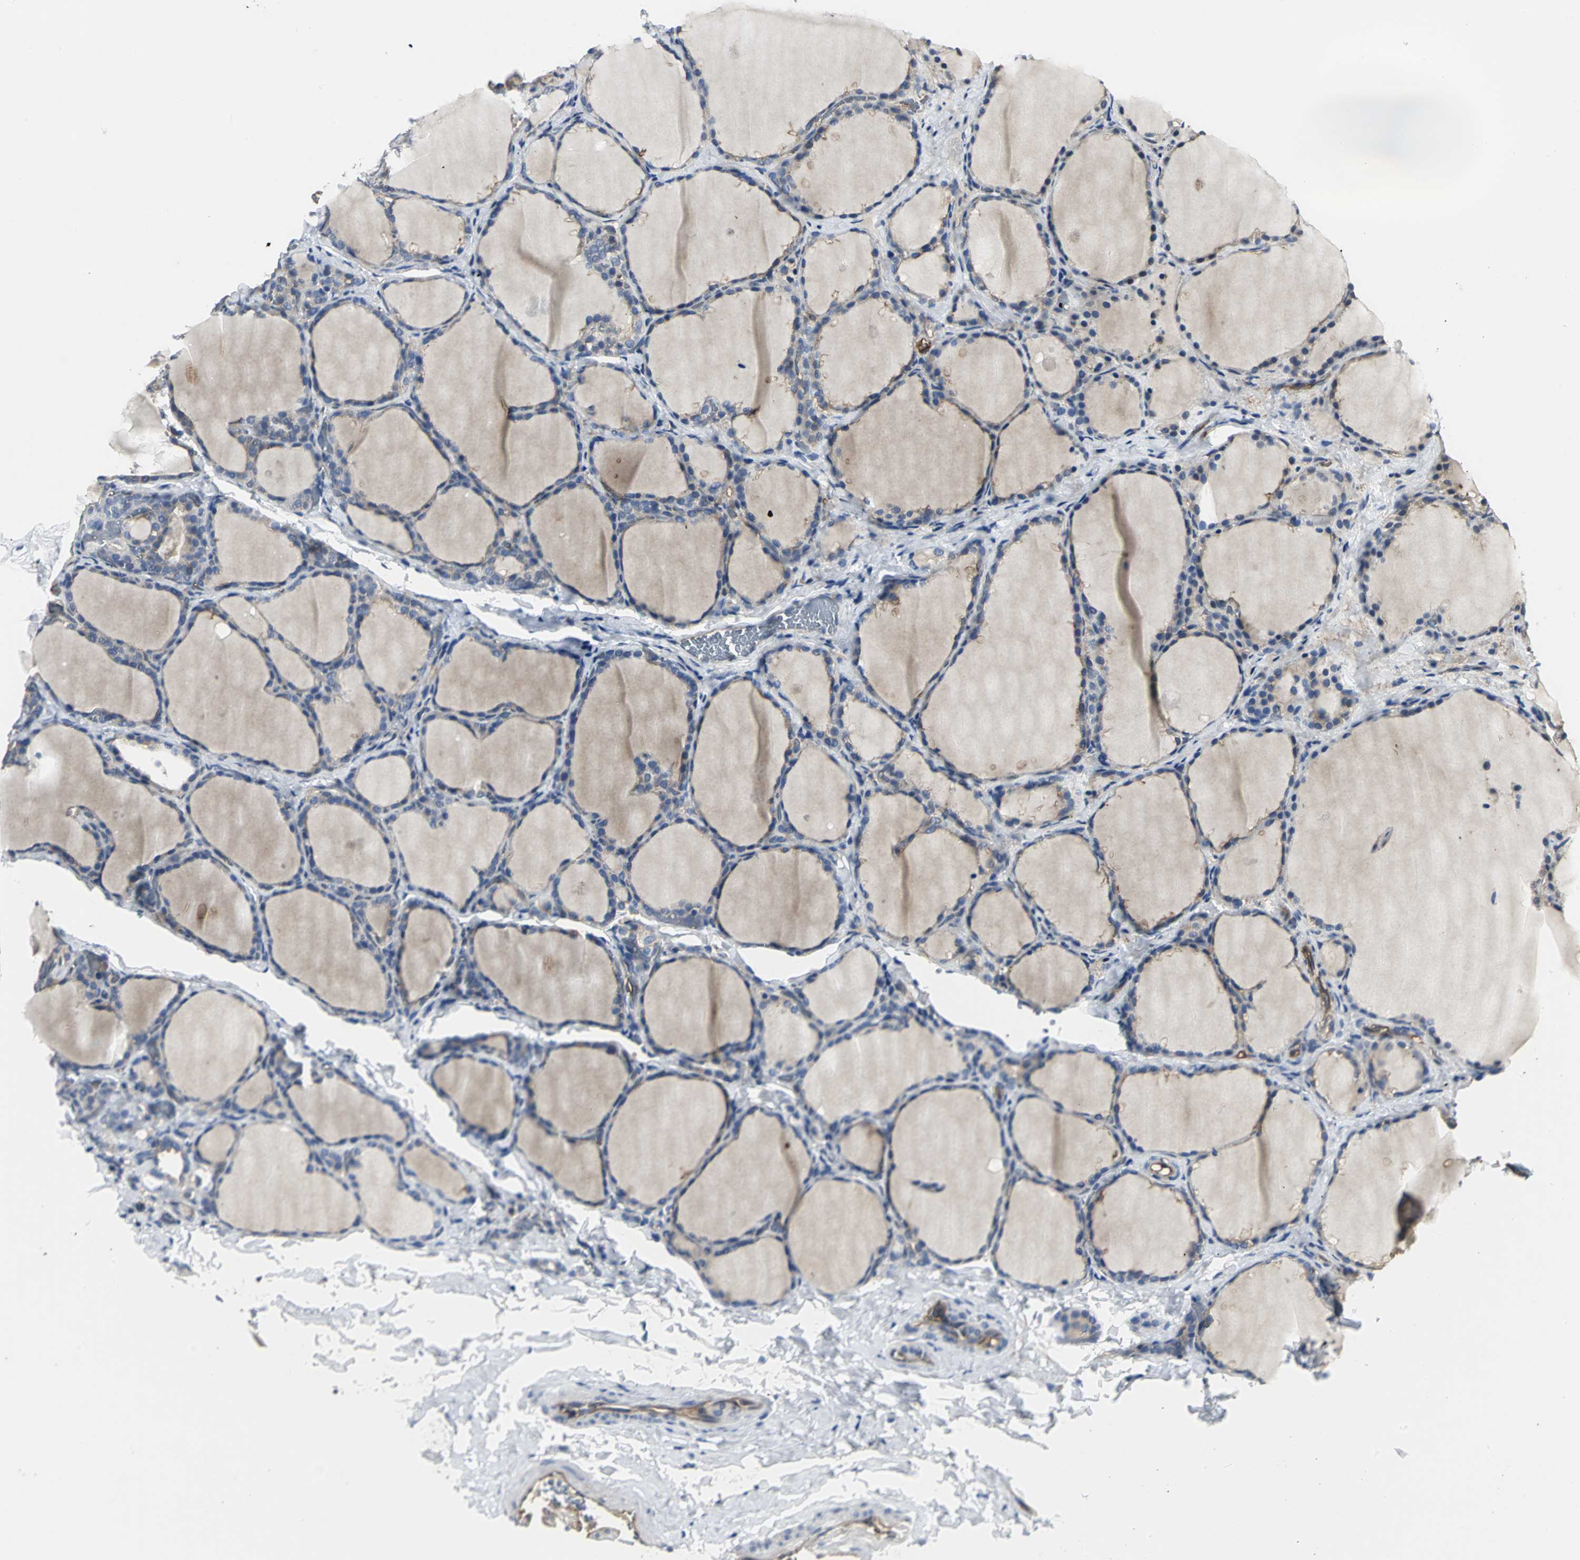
{"staining": {"intensity": "moderate", "quantity": "25%-75%", "location": "cytoplasmic/membranous"}, "tissue": "thyroid gland", "cell_type": "Glandular cells", "image_type": "normal", "snomed": [{"axis": "morphology", "description": "Normal tissue, NOS"}, {"axis": "morphology", "description": "Papillary adenocarcinoma, NOS"}, {"axis": "topography", "description": "Thyroid gland"}], "caption": "The photomicrograph demonstrates a brown stain indicating the presence of a protein in the cytoplasmic/membranous of glandular cells in thyroid gland. (Brightfield microscopy of DAB IHC at high magnification).", "gene": "CHRNB1", "patient": {"sex": "female", "age": 30}}